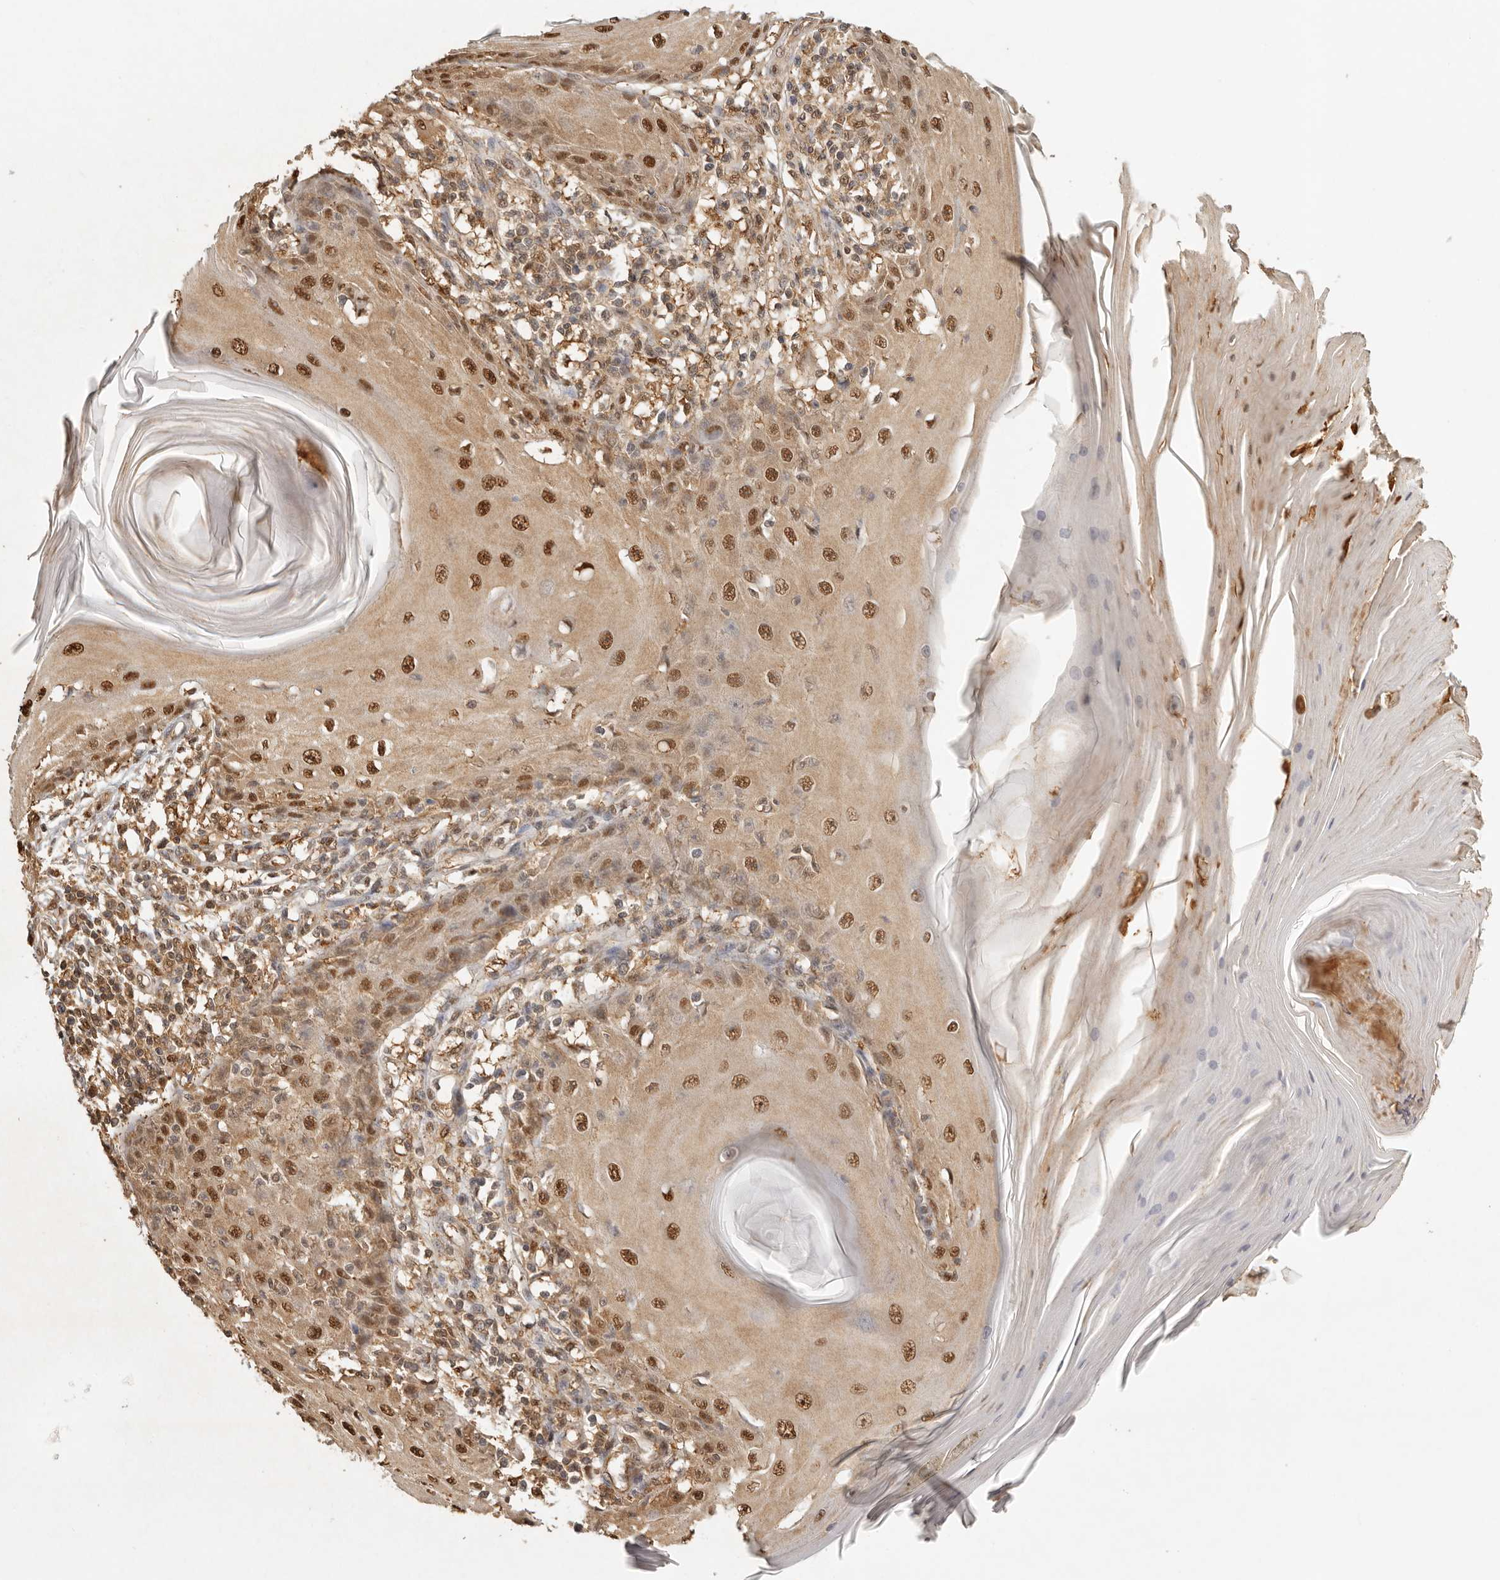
{"staining": {"intensity": "strong", "quantity": ">75%", "location": "nuclear"}, "tissue": "skin cancer", "cell_type": "Tumor cells", "image_type": "cancer", "snomed": [{"axis": "morphology", "description": "Squamous cell carcinoma, NOS"}, {"axis": "topography", "description": "Skin"}], "caption": "Skin squamous cell carcinoma stained with IHC demonstrates strong nuclear positivity in about >75% of tumor cells. Nuclei are stained in blue.", "gene": "PSMA5", "patient": {"sex": "female", "age": 73}}